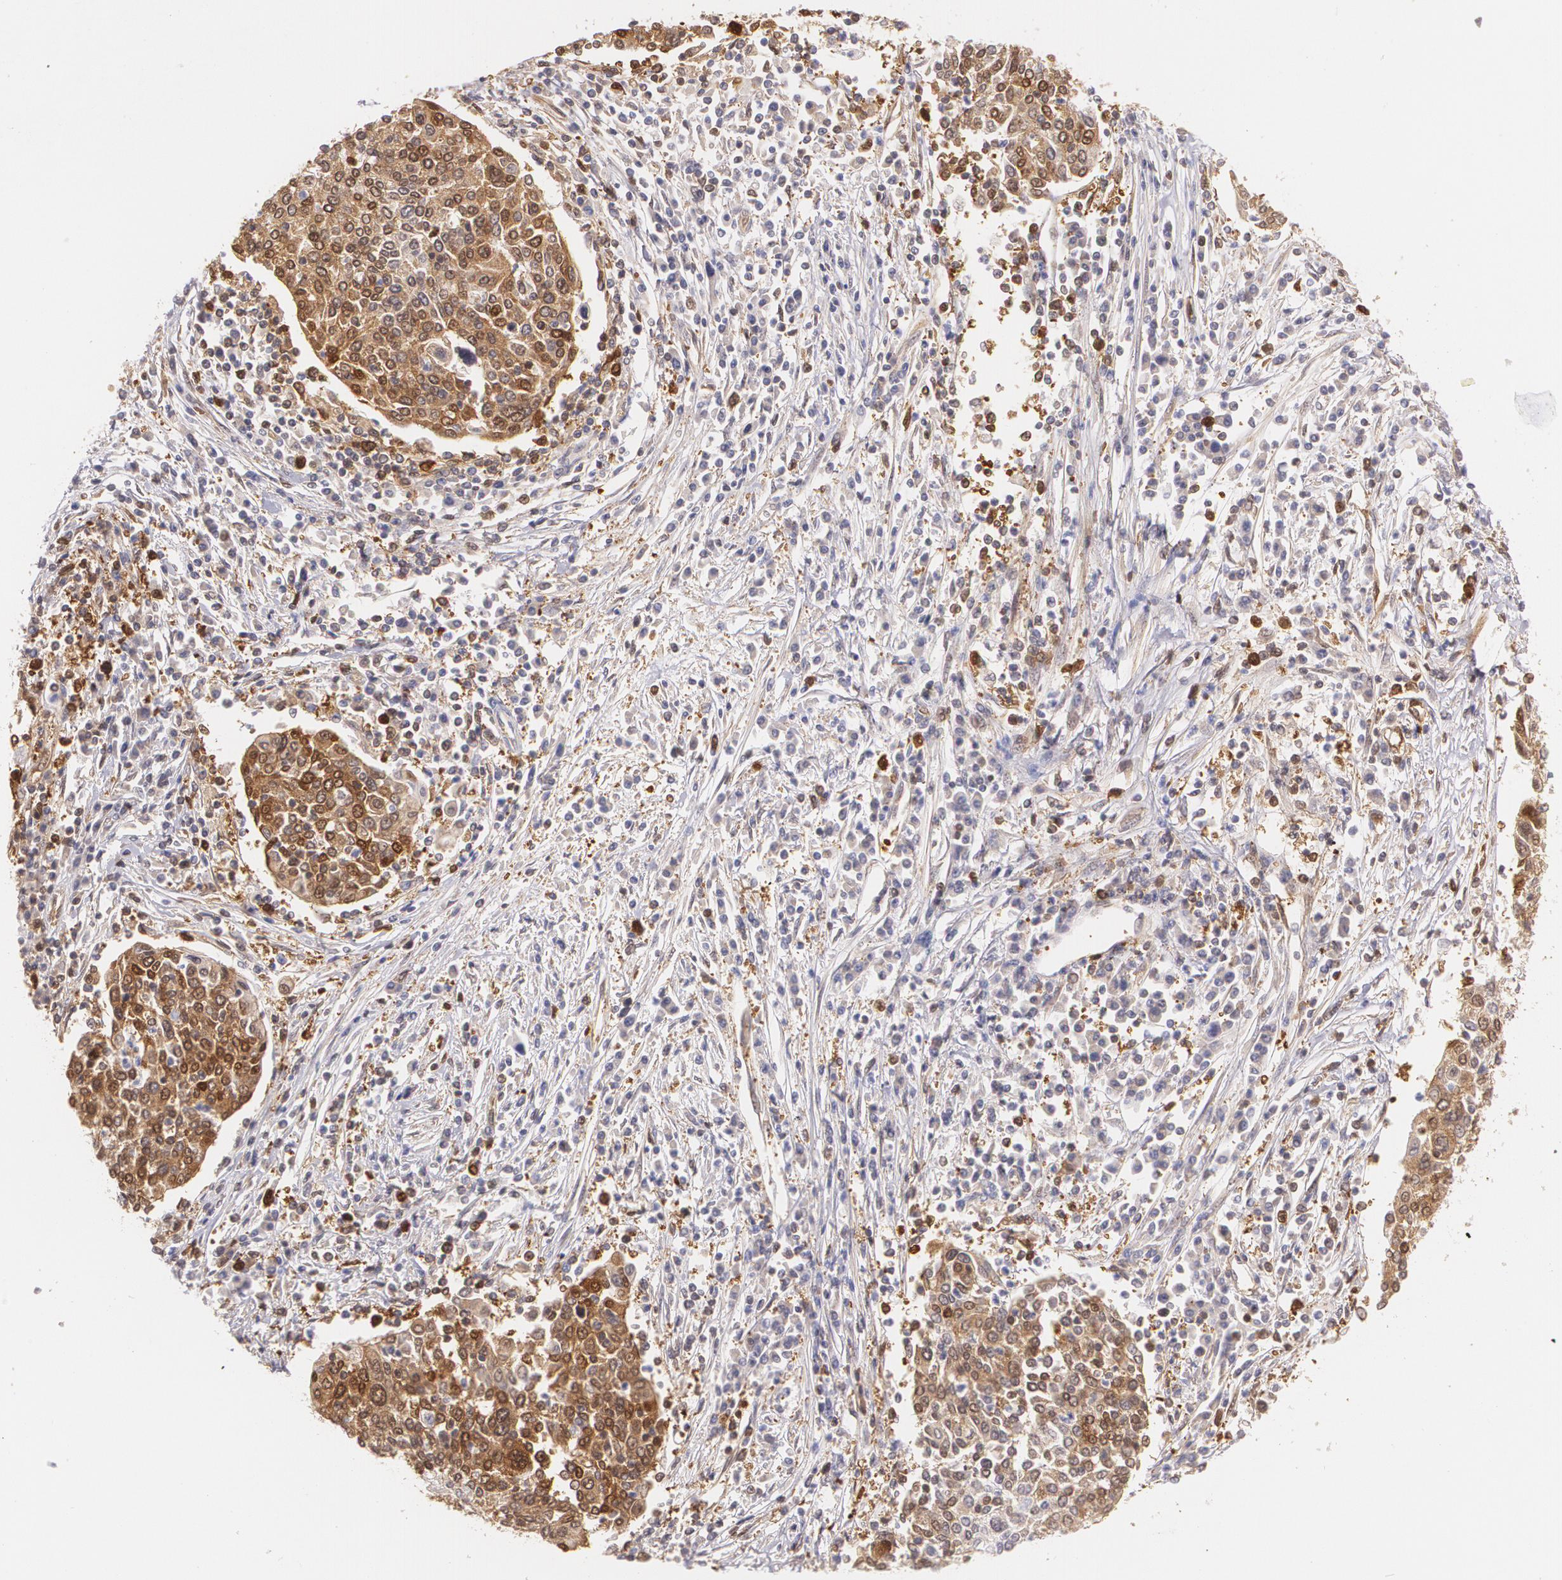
{"staining": {"intensity": "strong", "quantity": ">75%", "location": "cytoplasmic/membranous,nuclear"}, "tissue": "cervical cancer", "cell_type": "Tumor cells", "image_type": "cancer", "snomed": [{"axis": "morphology", "description": "Squamous cell carcinoma, NOS"}, {"axis": "topography", "description": "Cervix"}], "caption": "Immunohistochemistry (IHC) of human squamous cell carcinoma (cervical) demonstrates high levels of strong cytoplasmic/membranous and nuclear positivity in about >75% of tumor cells. Nuclei are stained in blue.", "gene": "HSPH1", "patient": {"sex": "female", "age": 40}}